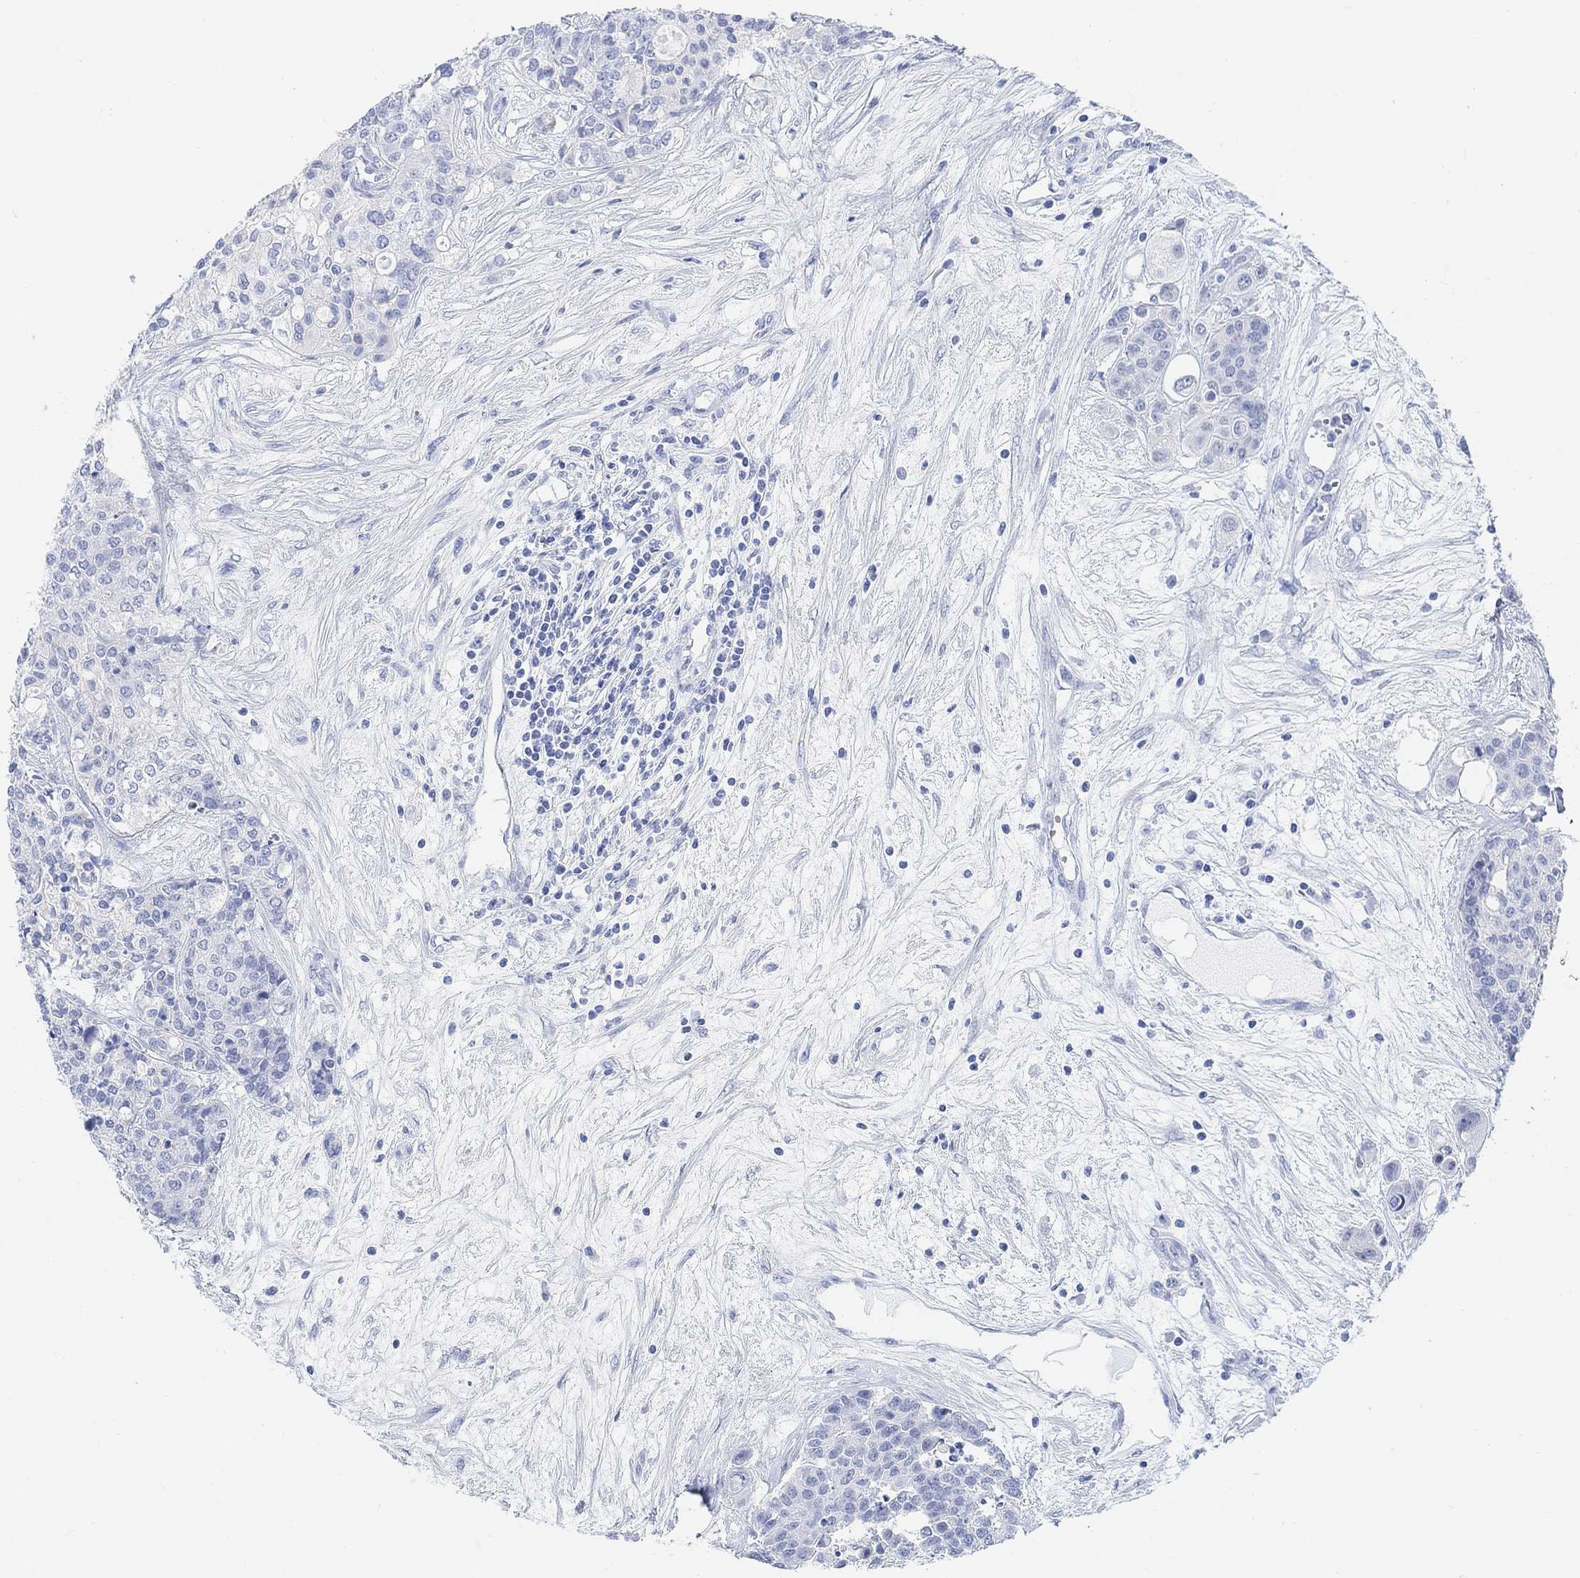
{"staining": {"intensity": "negative", "quantity": "none", "location": "none"}, "tissue": "carcinoid", "cell_type": "Tumor cells", "image_type": "cancer", "snomed": [{"axis": "morphology", "description": "Carcinoid, malignant, NOS"}, {"axis": "topography", "description": "Colon"}], "caption": "IHC of human malignant carcinoid demonstrates no positivity in tumor cells.", "gene": "ENO4", "patient": {"sex": "male", "age": 81}}